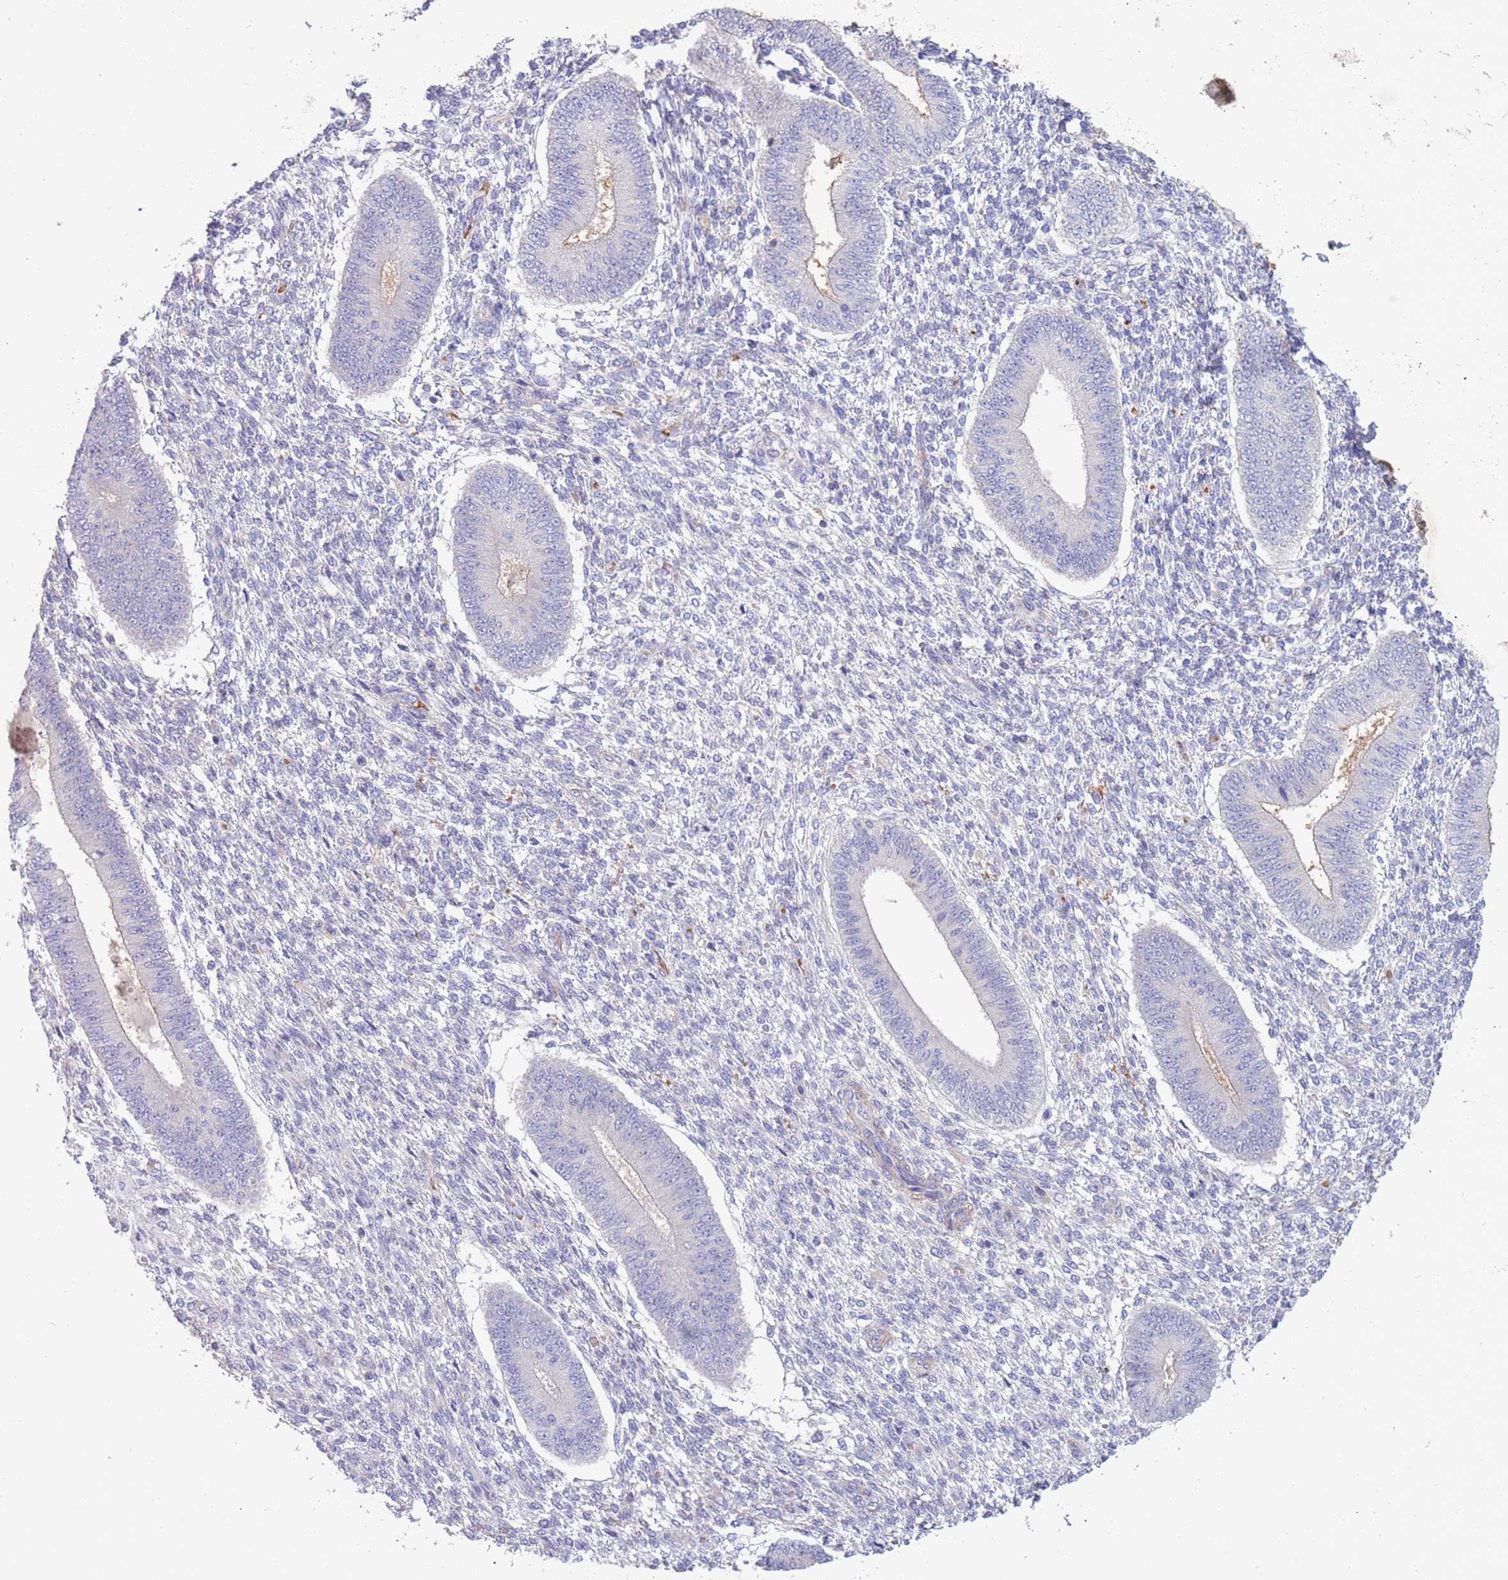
{"staining": {"intensity": "negative", "quantity": "none", "location": "none"}, "tissue": "endometrium", "cell_type": "Cells in endometrial stroma", "image_type": "normal", "snomed": [{"axis": "morphology", "description": "Normal tissue, NOS"}, {"axis": "topography", "description": "Endometrium"}], "caption": "Immunohistochemistry (IHC) image of normal human endometrium stained for a protein (brown), which exhibits no expression in cells in endometrial stroma. Nuclei are stained in blue.", "gene": "ZNF14", "patient": {"sex": "female", "age": 49}}